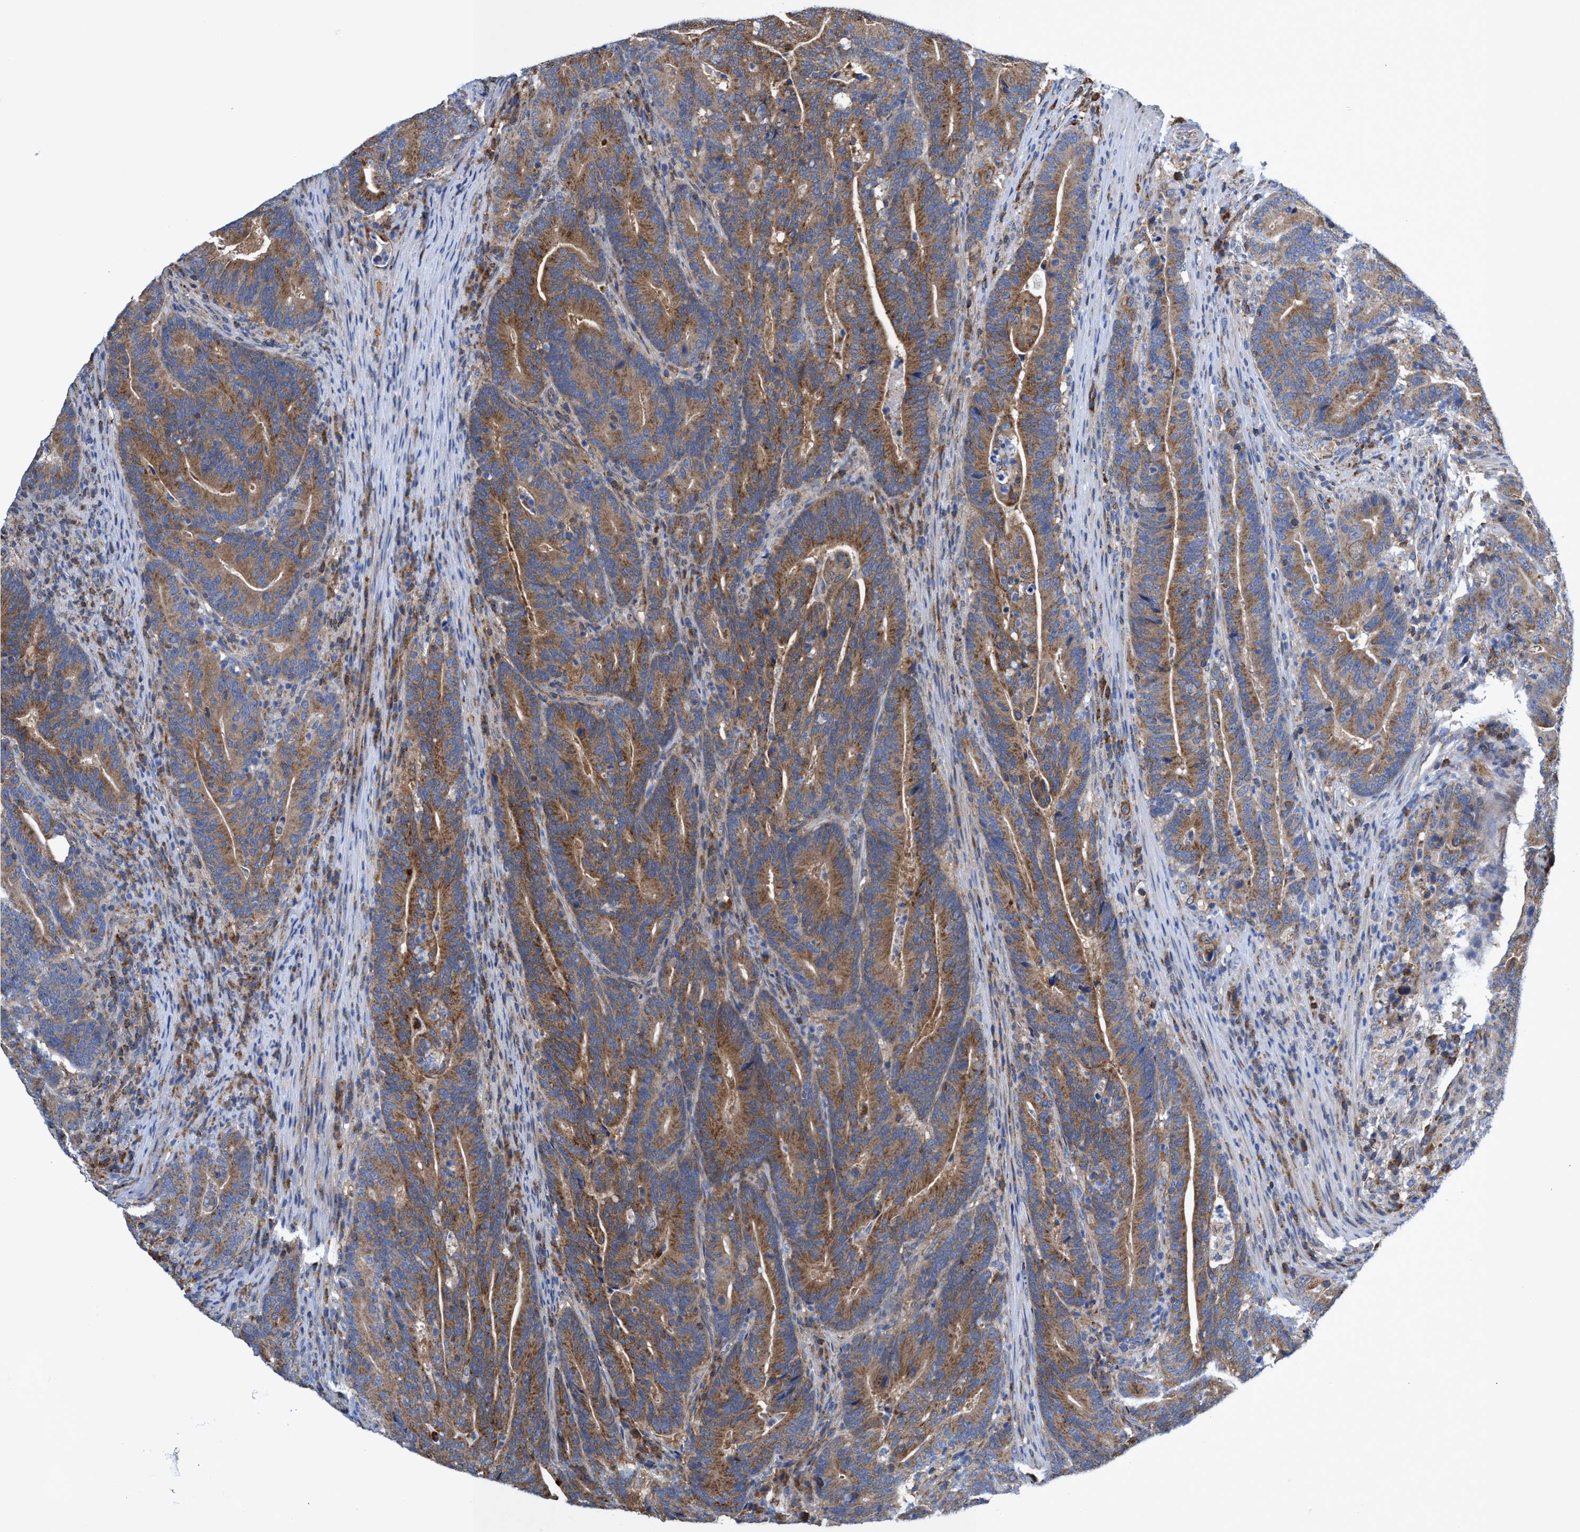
{"staining": {"intensity": "moderate", "quantity": ">75%", "location": "cytoplasmic/membranous"}, "tissue": "colorectal cancer", "cell_type": "Tumor cells", "image_type": "cancer", "snomed": [{"axis": "morphology", "description": "Adenocarcinoma, NOS"}, {"axis": "topography", "description": "Colon"}], "caption": "DAB immunohistochemical staining of colorectal adenocarcinoma shows moderate cytoplasmic/membranous protein positivity in about >75% of tumor cells. The staining is performed using DAB (3,3'-diaminobenzidine) brown chromogen to label protein expression. The nuclei are counter-stained blue using hematoxylin.", "gene": "CRYZ", "patient": {"sex": "female", "age": 66}}